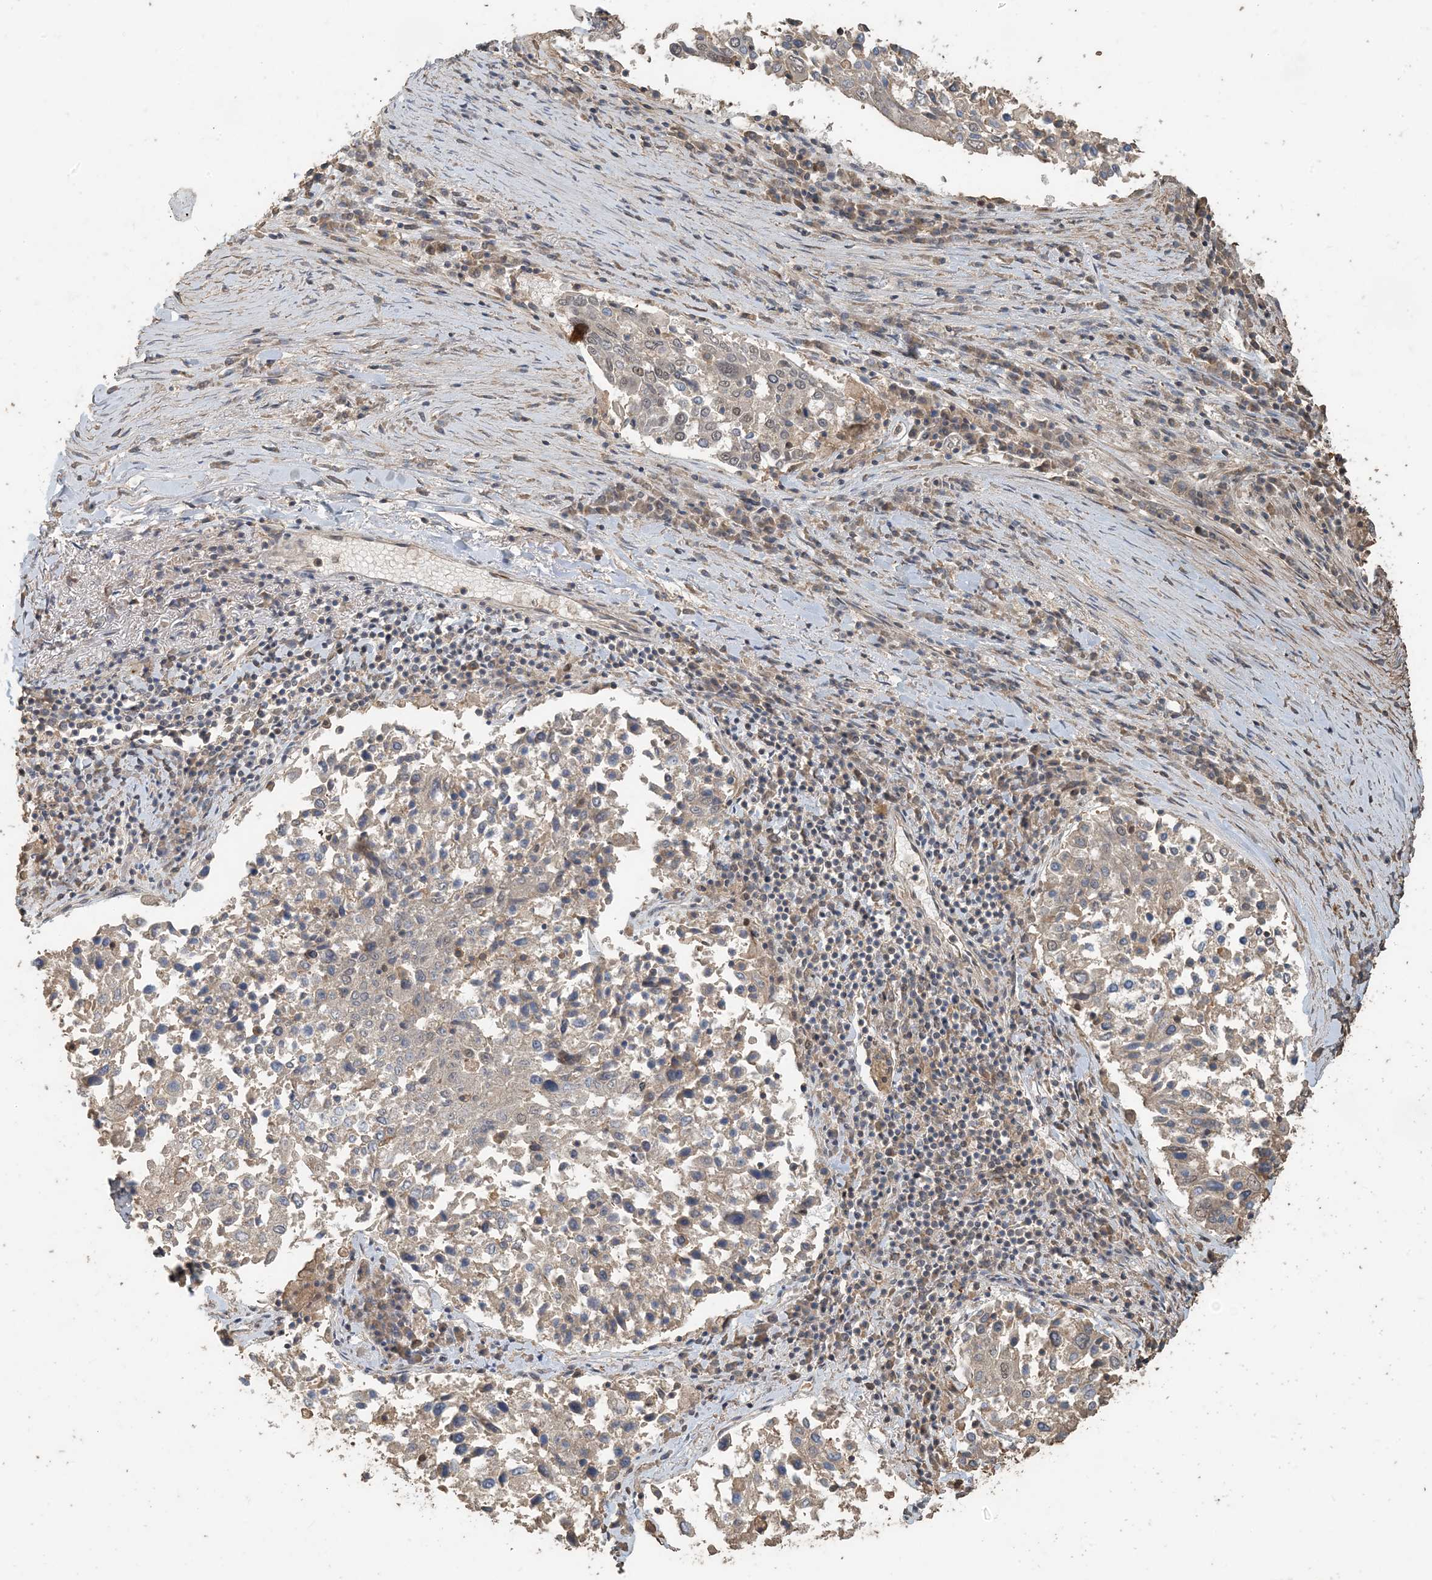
{"staining": {"intensity": "negative", "quantity": "none", "location": "none"}, "tissue": "lung cancer", "cell_type": "Tumor cells", "image_type": "cancer", "snomed": [{"axis": "morphology", "description": "Squamous cell carcinoma, NOS"}, {"axis": "topography", "description": "Lung"}], "caption": "Immunohistochemistry (IHC) micrograph of human squamous cell carcinoma (lung) stained for a protein (brown), which reveals no staining in tumor cells. (DAB (3,3'-diaminobenzidine) immunohistochemistry (IHC), high magnification).", "gene": "ZC3H12A", "patient": {"sex": "male", "age": 65}}